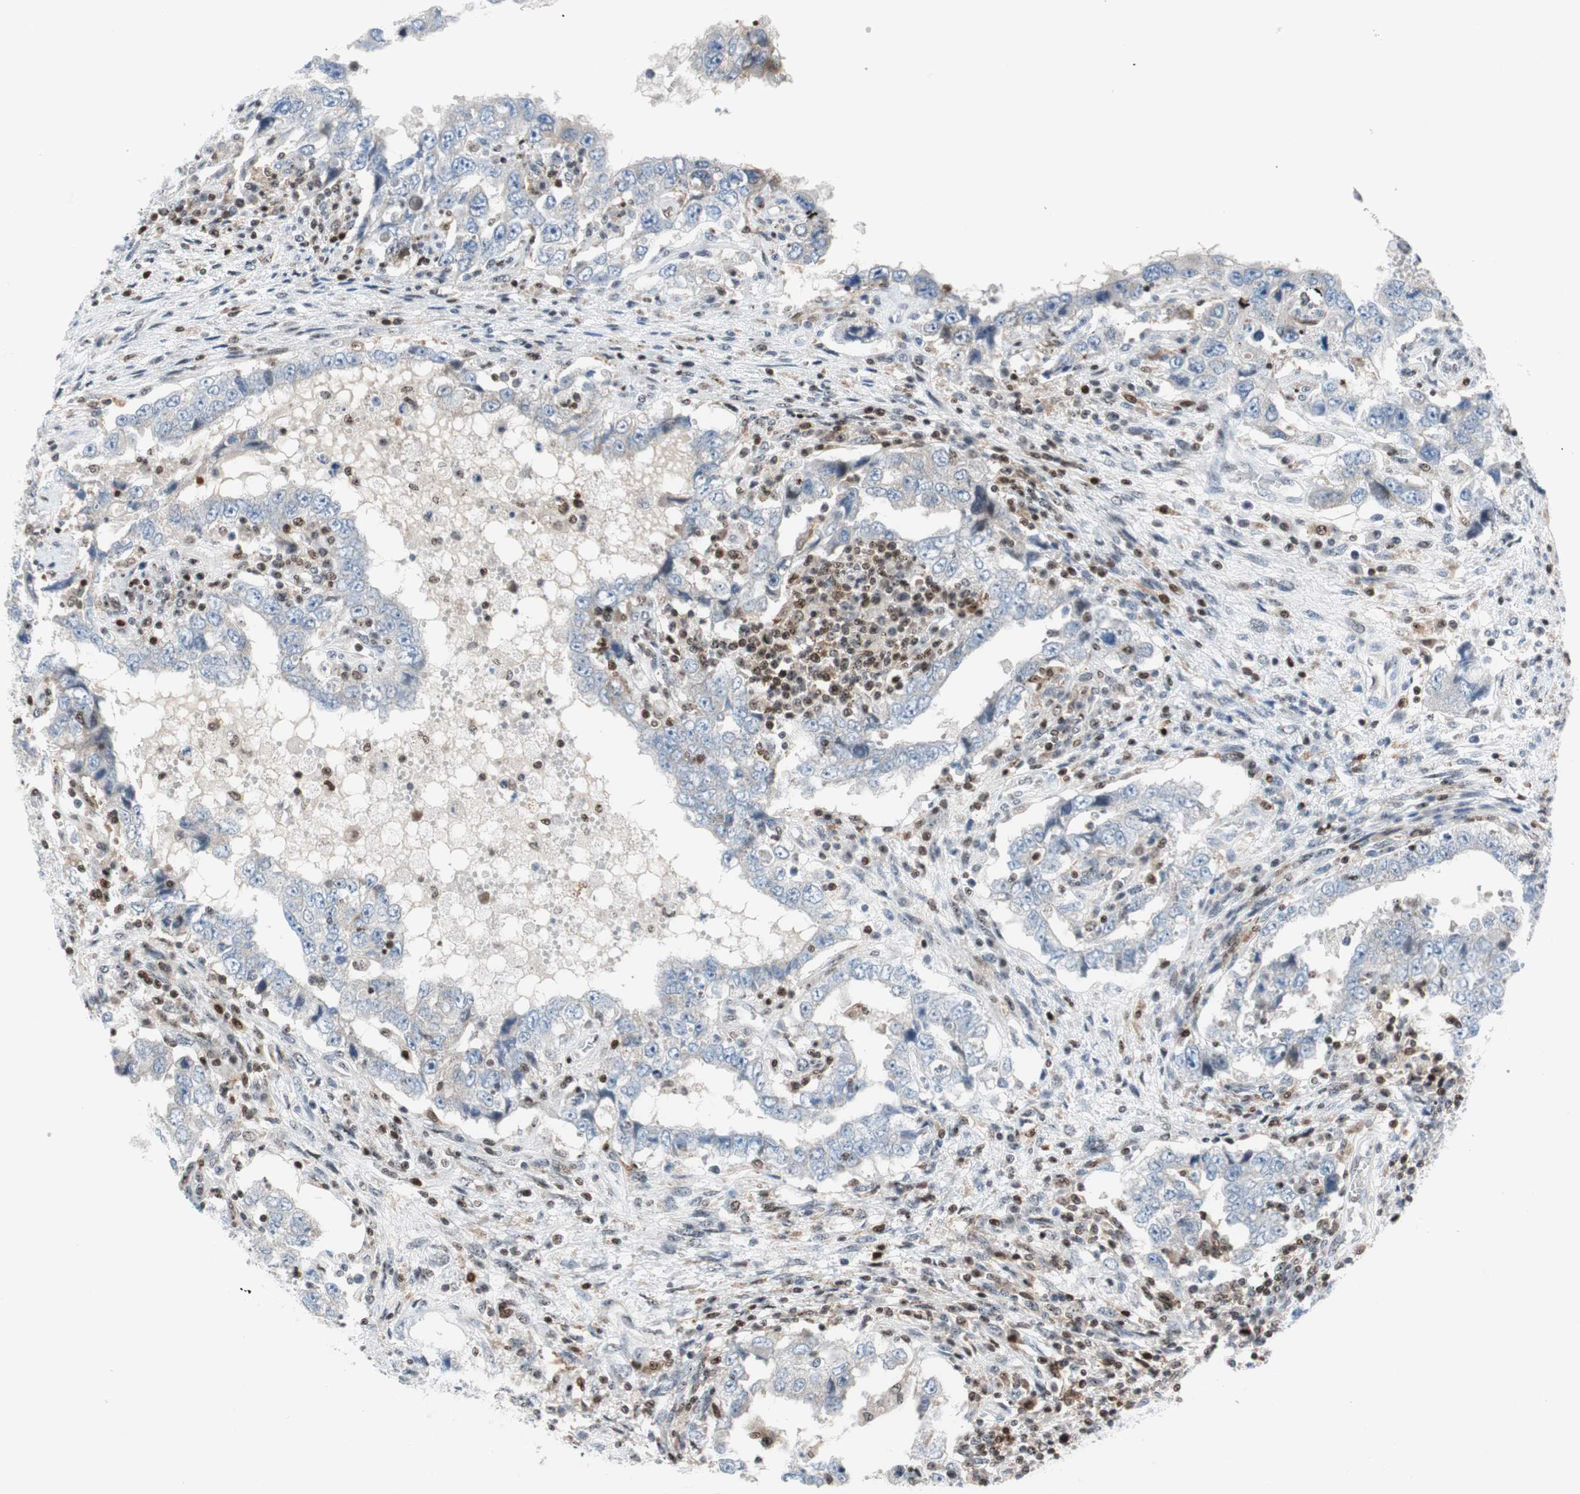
{"staining": {"intensity": "negative", "quantity": "none", "location": "none"}, "tissue": "testis cancer", "cell_type": "Tumor cells", "image_type": "cancer", "snomed": [{"axis": "morphology", "description": "Carcinoma, Embryonal, NOS"}, {"axis": "topography", "description": "Testis"}], "caption": "Photomicrograph shows no significant protein expression in tumor cells of embryonal carcinoma (testis).", "gene": "RGS10", "patient": {"sex": "male", "age": 26}}